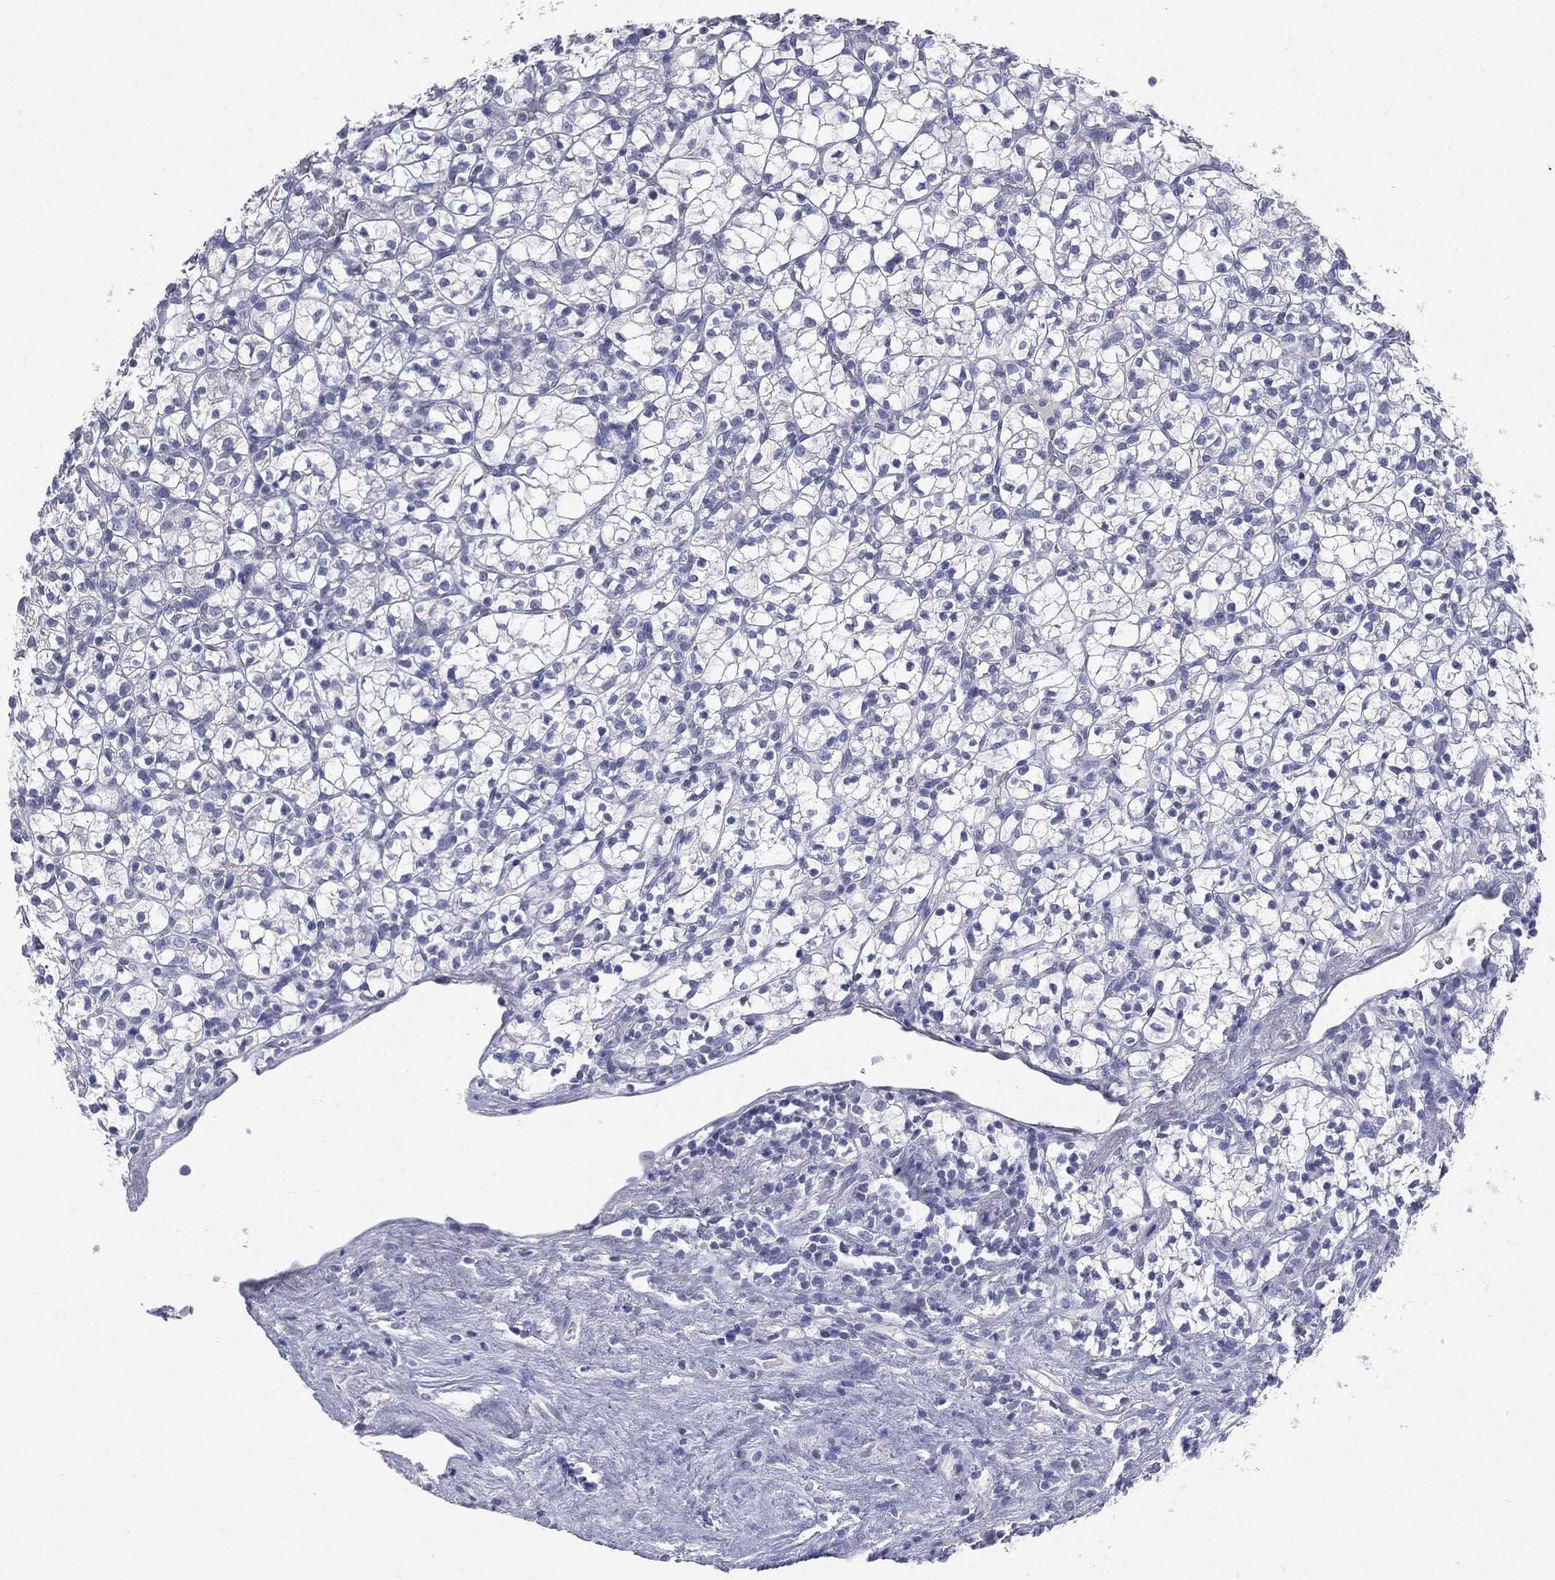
{"staining": {"intensity": "negative", "quantity": "none", "location": "none"}, "tissue": "renal cancer", "cell_type": "Tumor cells", "image_type": "cancer", "snomed": [{"axis": "morphology", "description": "Adenocarcinoma, NOS"}, {"axis": "topography", "description": "Kidney"}], "caption": "The histopathology image reveals no significant expression in tumor cells of renal adenocarcinoma.", "gene": "TSHB", "patient": {"sex": "female", "age": 89}}